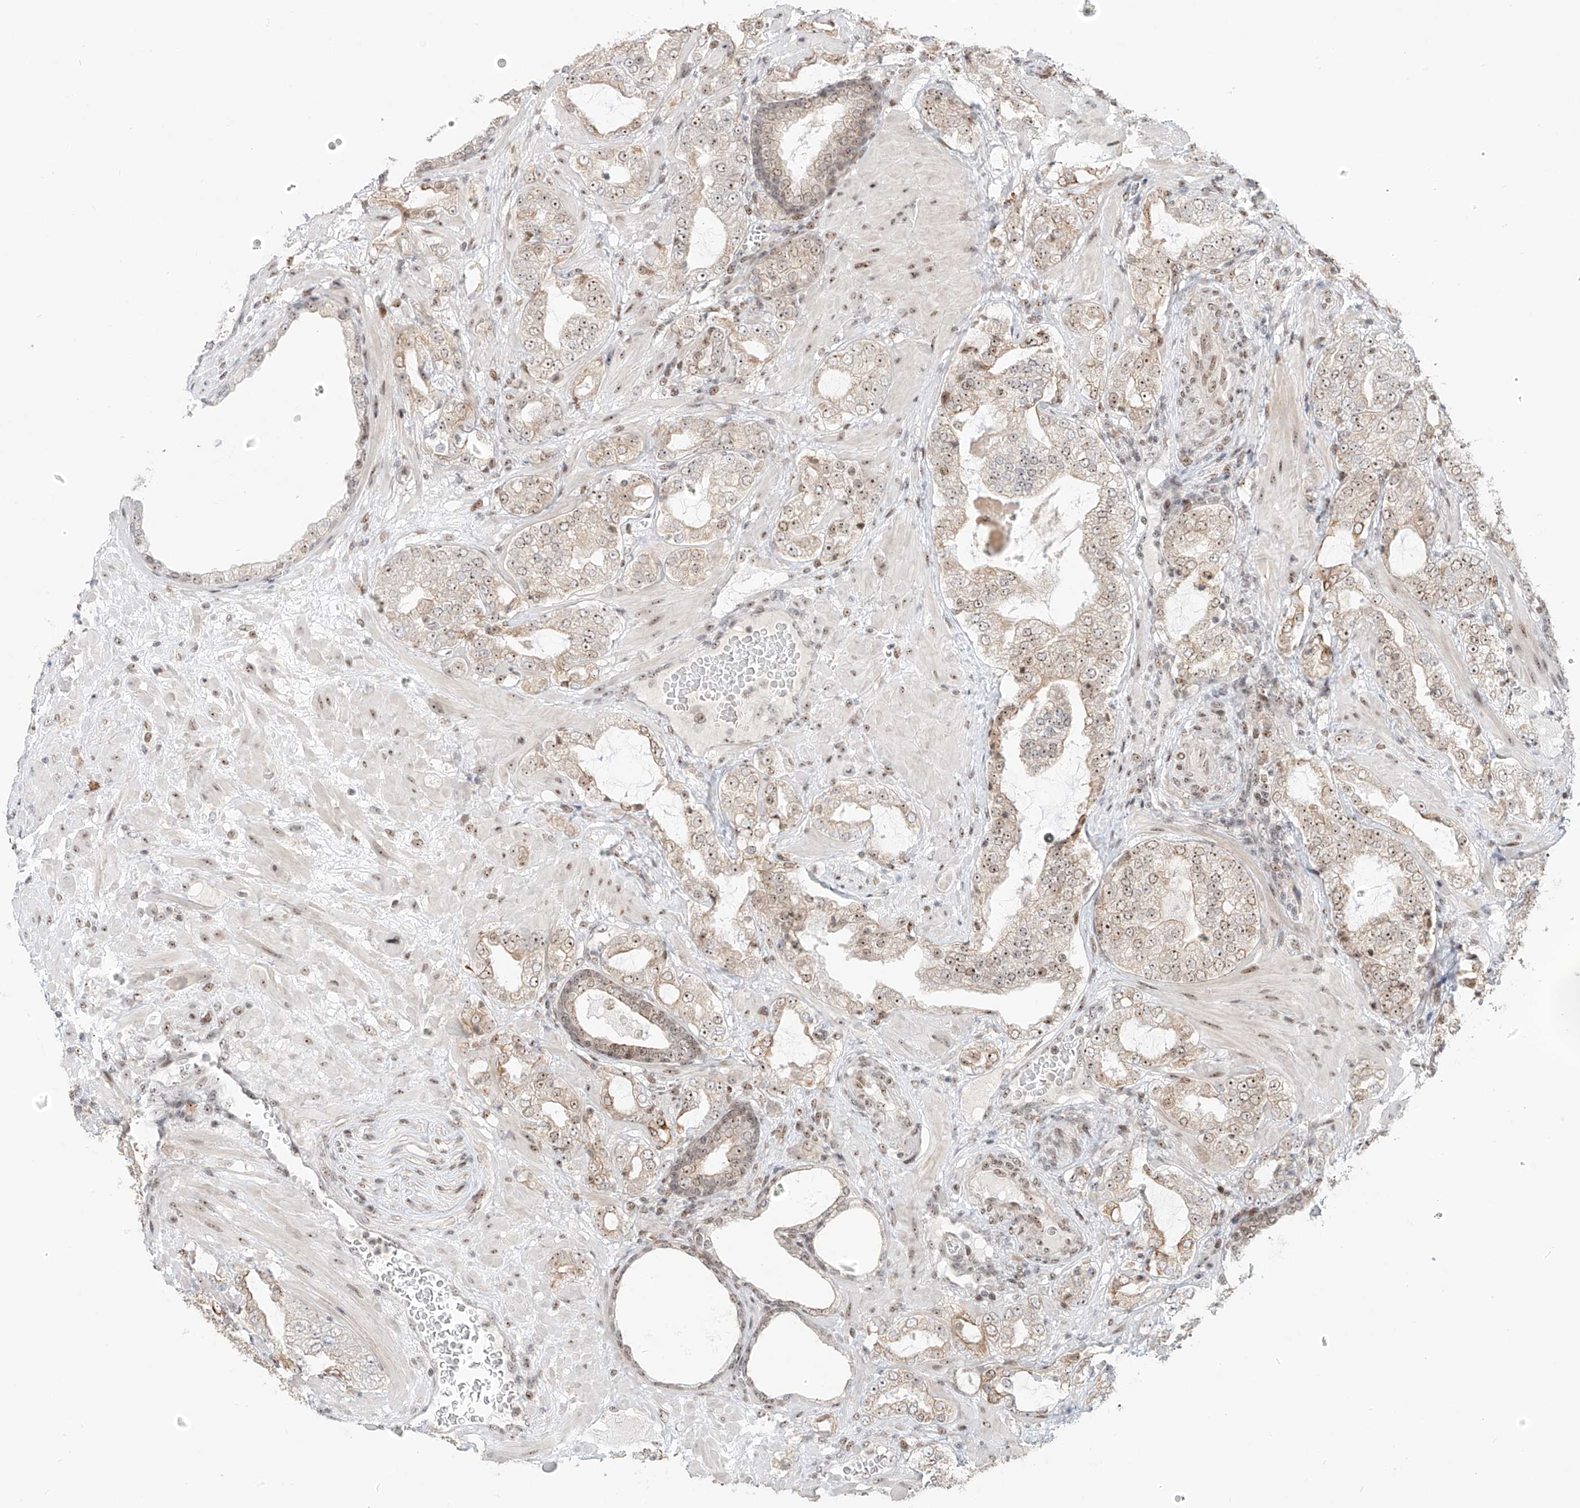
{"staining": {"intensity": "weak", "quantity": ">75%", "location": "cytoplasmic/membranous,nuclear"}, "tissue": "prostate cancer", "cell_type": "Tumor cells", "image_type": "cancer", "snomed": [{"axis": "morphology", "description": "Adenocarcinoma, High grade"}, {"axis": "topography", "description": "Prostate"}], "caption": "Human prostate adenocarcinoma (high-grade) stained with a protein marker exhibits weak staining in tumor cells.", "gene": "ZNF512", "patient": {"sex": "male", "age": 64}}